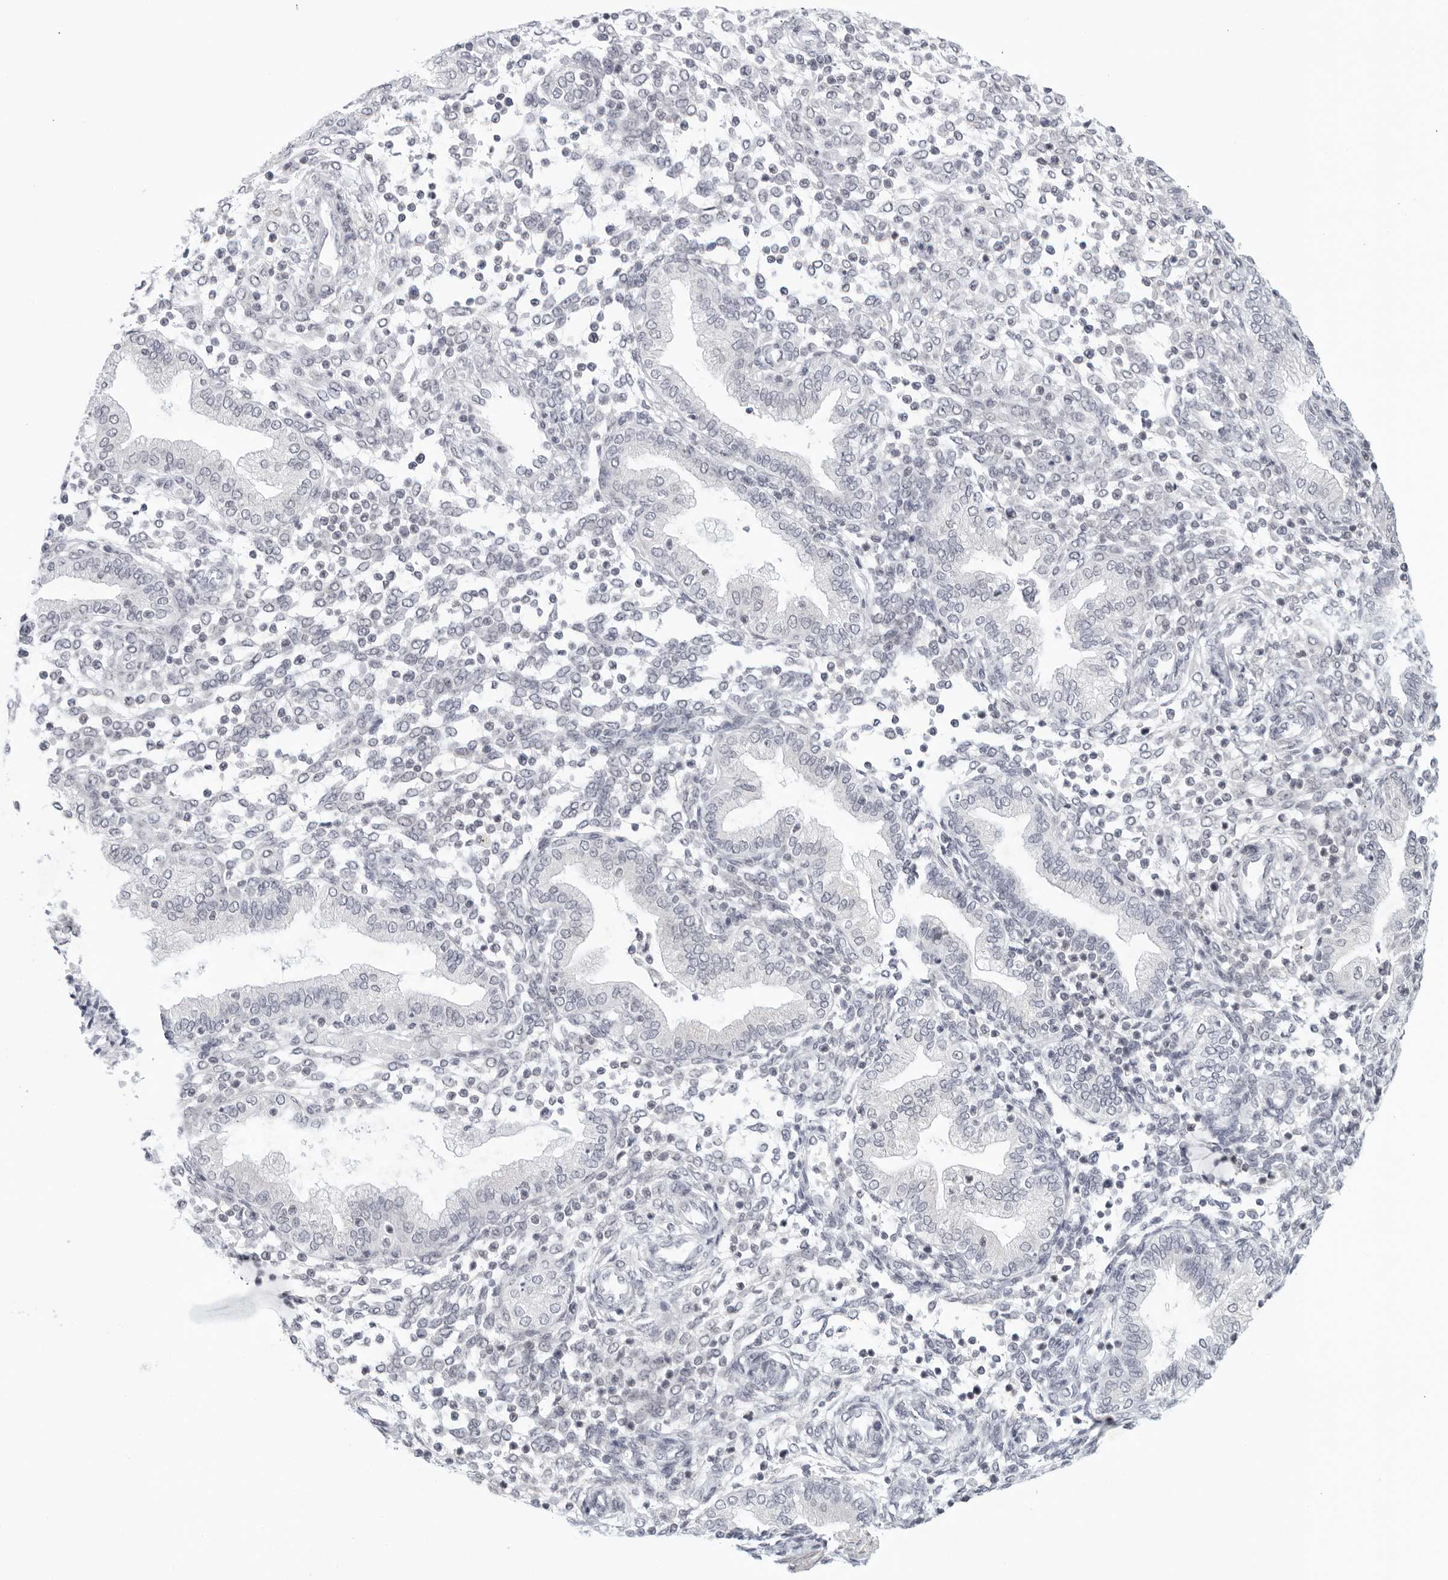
{"staining": {"intensity": "negative", "quantity": "none", "location": "none"}, "tissue": "endometrium", "cell_type": "Cells in endometrial stroma", "image_type": "normal", "snomed": [{"axis": "morphology", "description": "Normal tissue, NOS"}, {"axis": "topography", "description": "Endometrium"}], "caption": "Cells in endometrial stroma show no significant positivity in normal endometrium. The staining is performed using DAB (3,3'-diaminobenzidine) brown chromogen with nuclei counter-stained in using hematoxylin.", "gene": "WDTC1", "patient": {"sex": "female", "age": 53}}